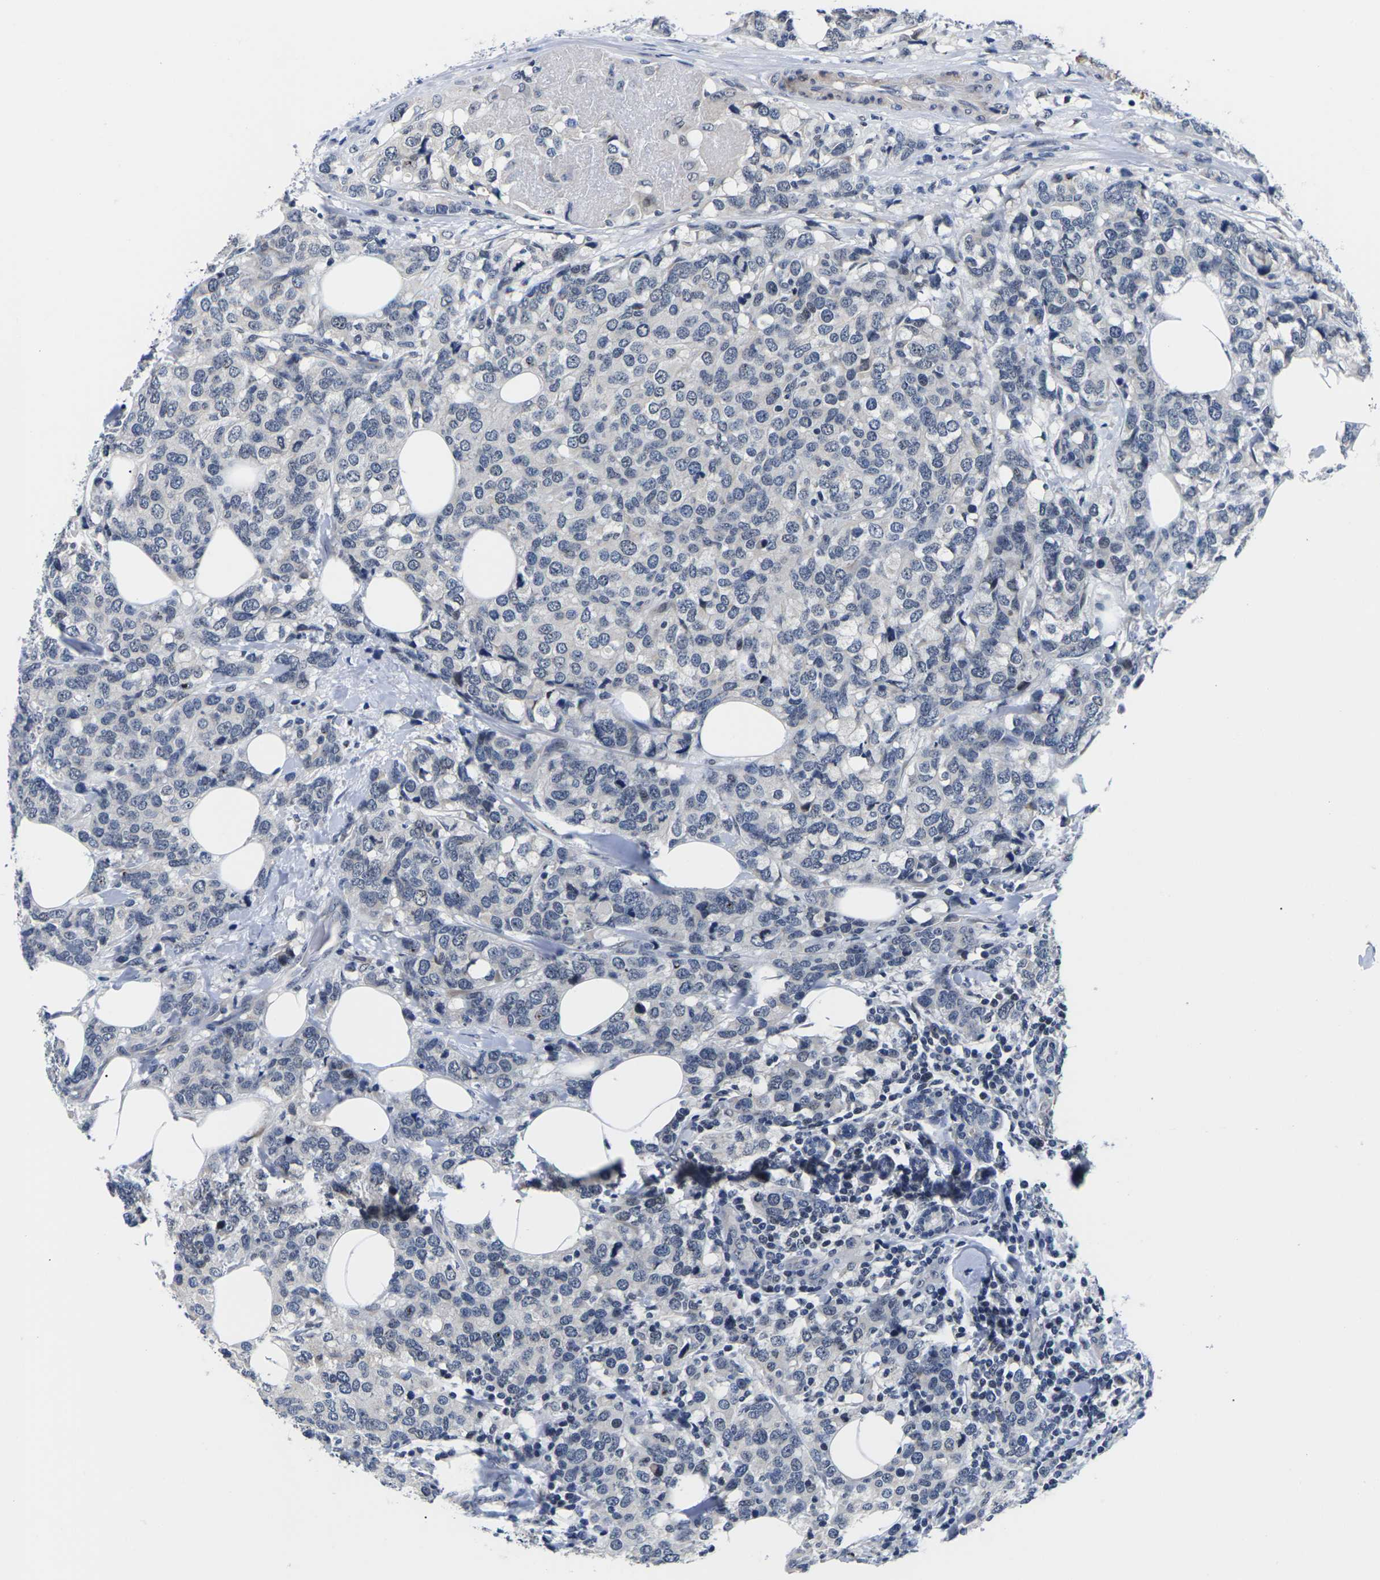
{"staining": {"intensity": "negative", "quantity": "none", "location": "none"}, "tissue": "breast cancer", "cell_type": "Tumor cells", "image_type": "cancer", "snomed": [{"axis": "morphology", "description": "Lobular carcinoma"}, {"axis": "topography", "description": "Breast"}], "caption": "A high-resolution histopathology image shows immunohistochemistry (IHC) staining of breast cancer, which displays no significant positivity in tumor cells.", "gene": "ST6GAL2", "patient": {"sex": "female", "age": 59}}